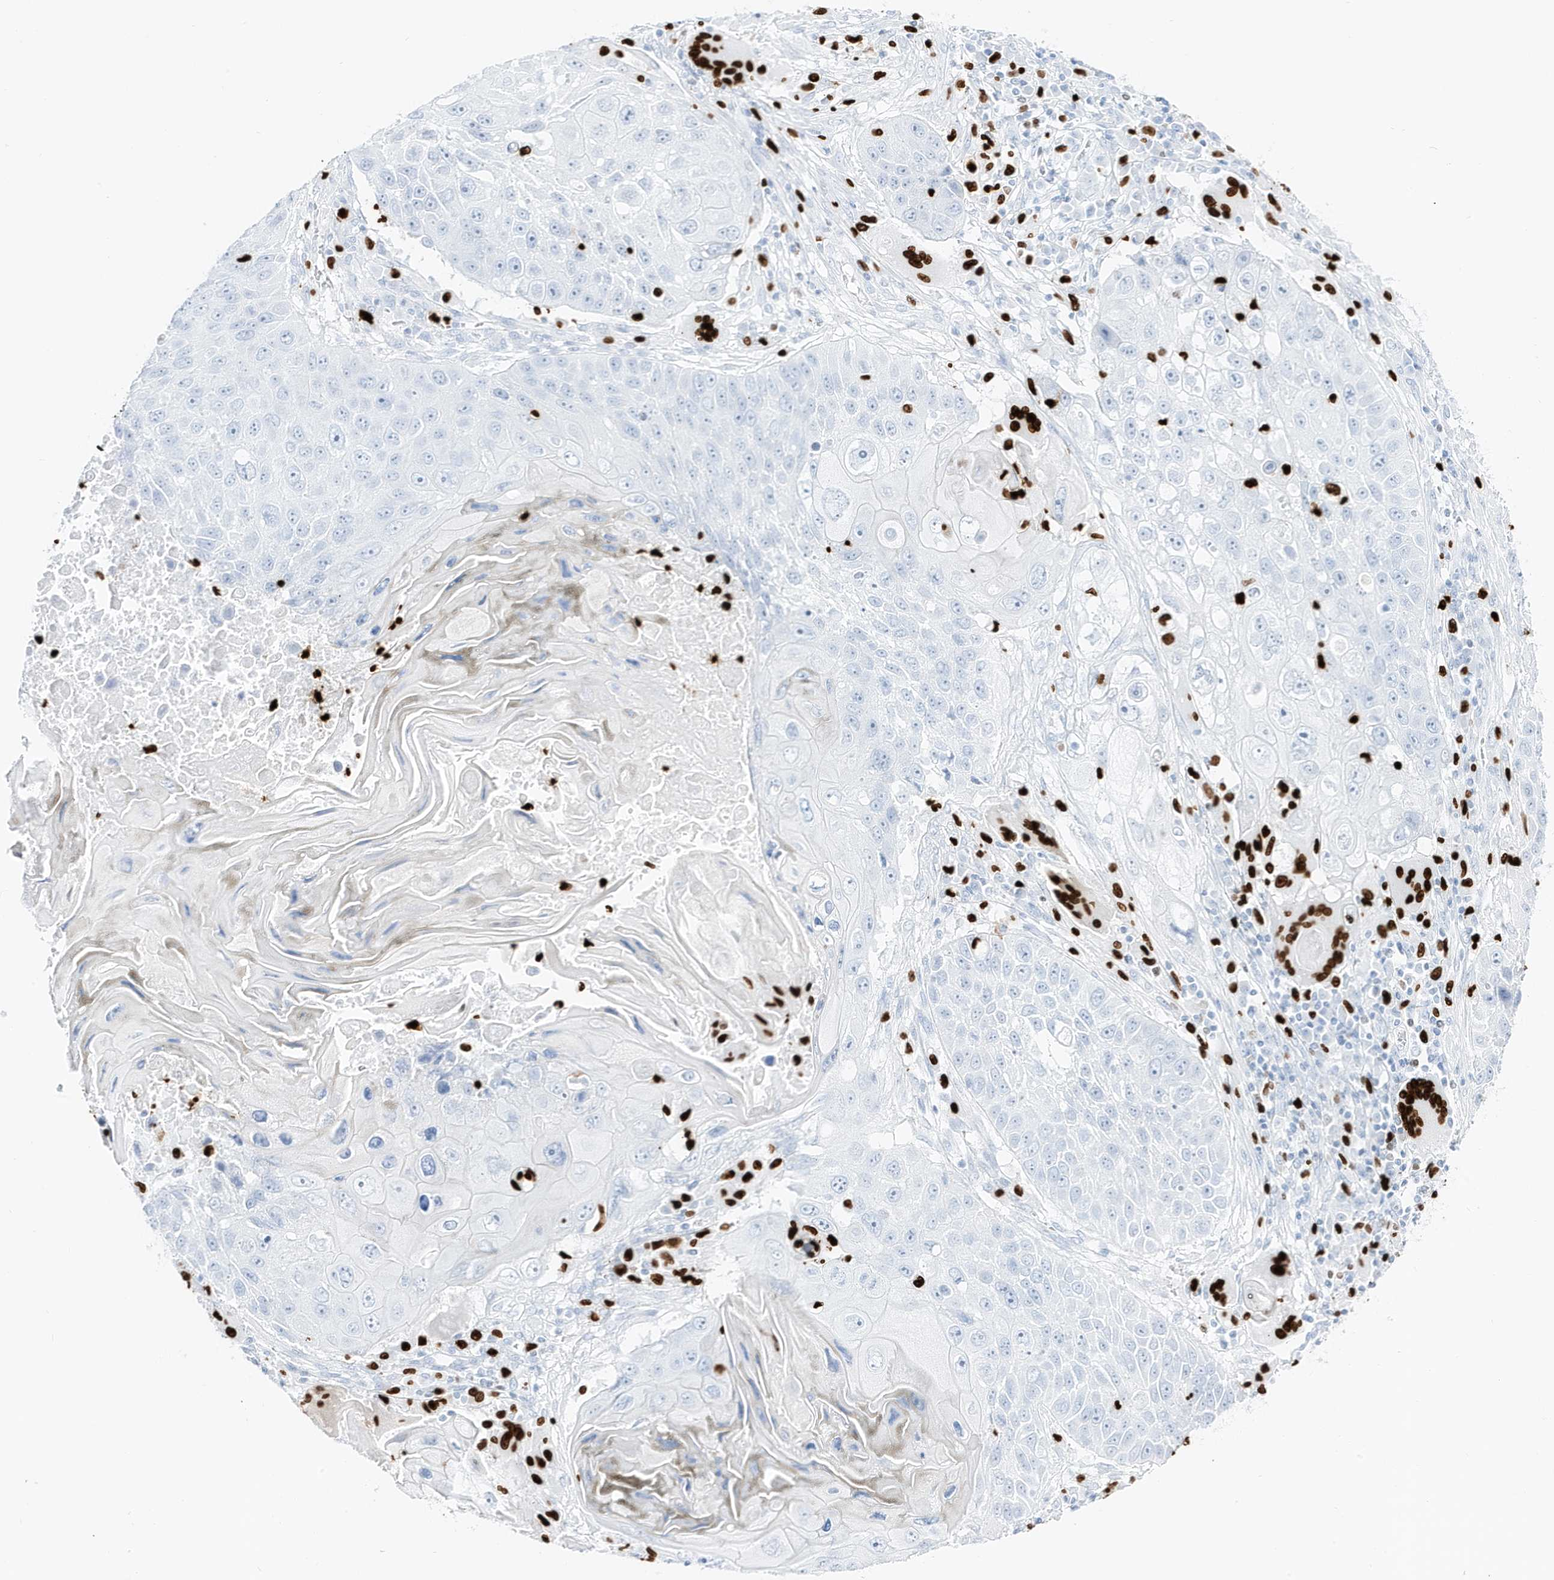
{"staining": {"intensity": "negative", "quantity": "none", "location": "none"}, "tissue": "lung cancer", "cell_type": "Tumor cells", "image_type": "cancer", "snomed": [{"axis": "morphology", "description": "Squamous cell carcinoma, NOS"}, {"axis": "topography", "description": "Lung"}], "caption": "An IHC histopathology image of lung cancer (squamous cell carcinoma) is shown. There is no staining in tumor cells of lung cancer (squamous cell carcinoma).", "gene": "MNDA", "patient": {"sex": "male", "age": 61}}